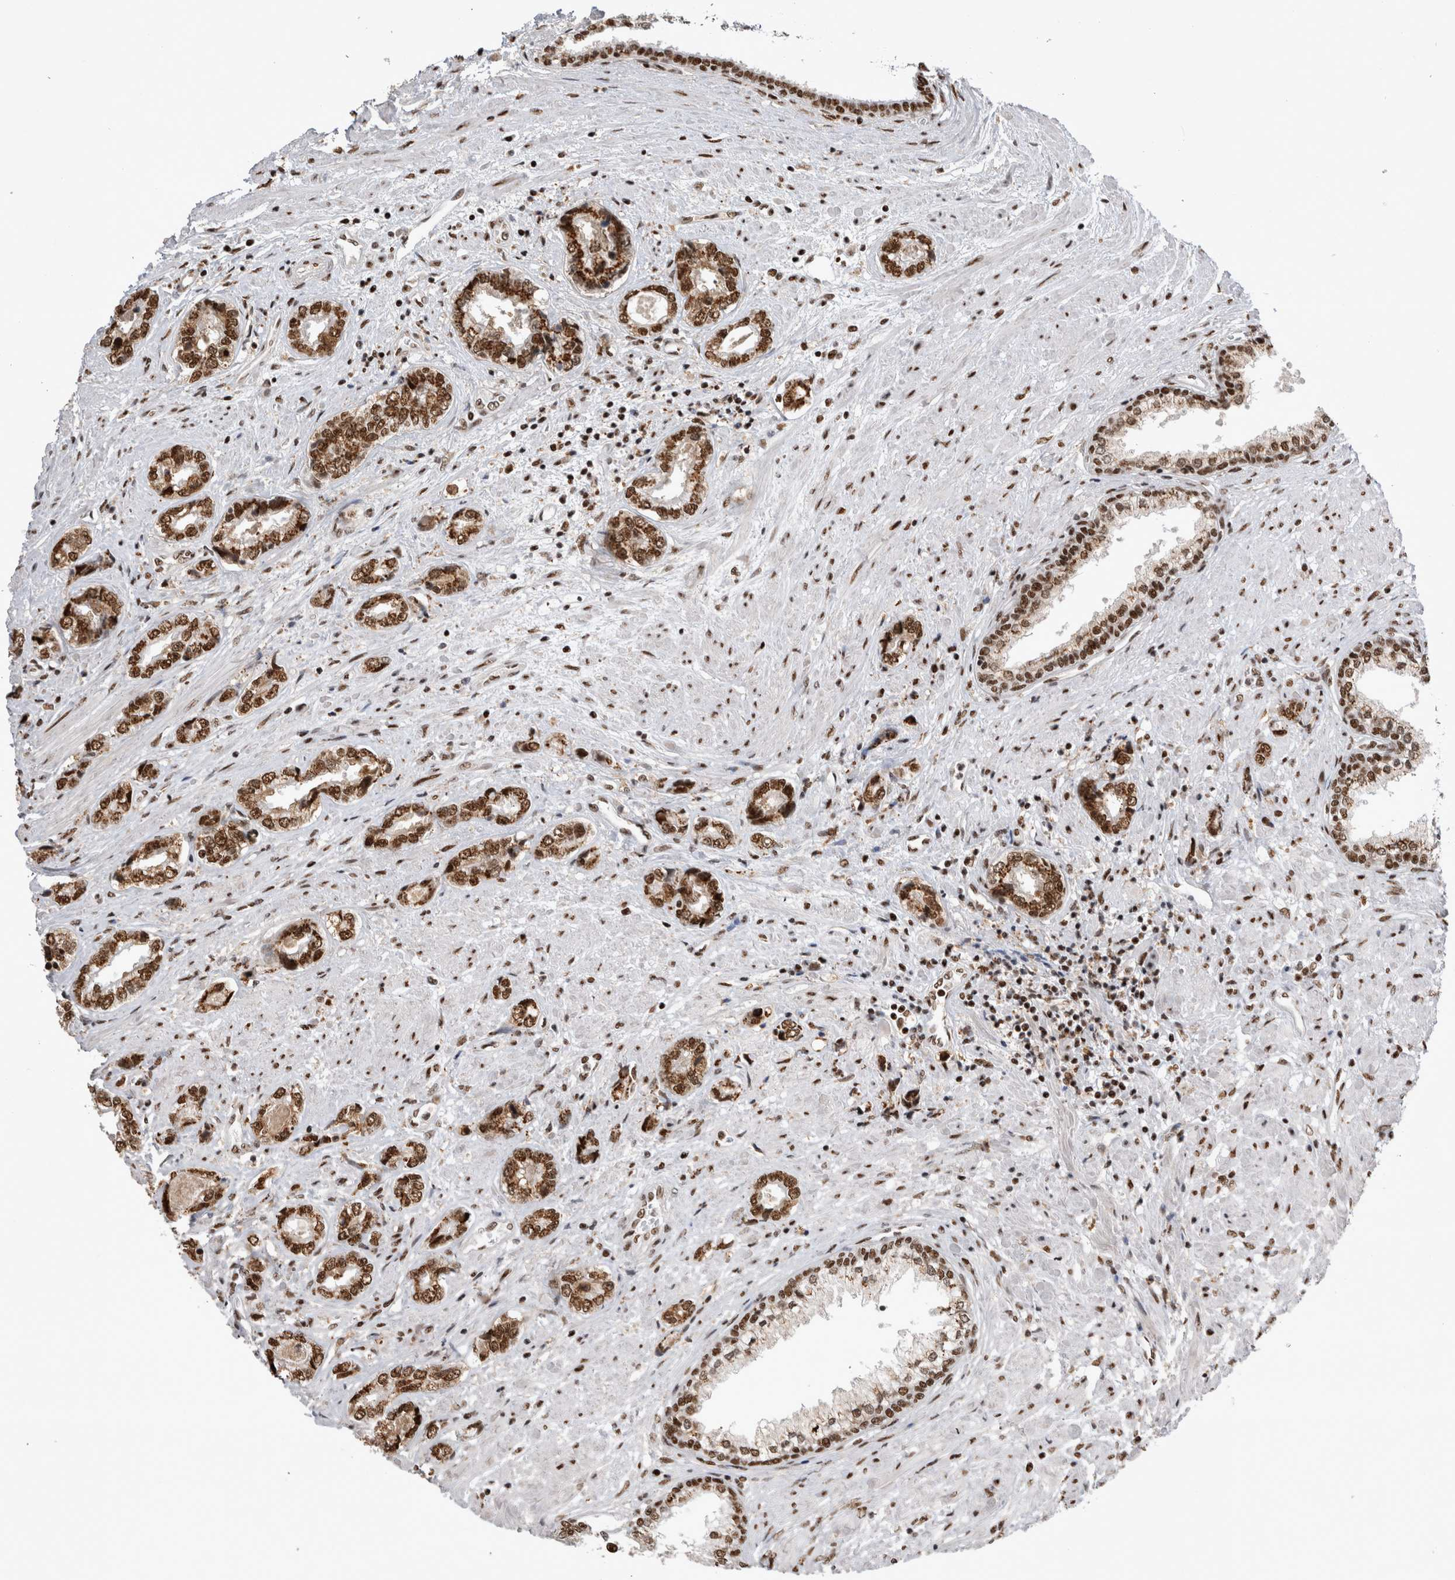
{"staining": {"intensity": "moderate", "quantity": ">75%", "location": "cytoplasmic/membranous,nuclear"}, "tissue": "prostate cancer", "cell_type": "Tumor cells", "image_type": "cancer", "snomed": [{"axis": "morphology", "description": "Adenocarcinoma, High grade"}, {"axis": "topography", "description": "Prostate"}], "caption": "Protein staining of prostate cancer (adenocarcinoma (high-grade)) tissue shows moderate cytoplasmic/membranous and nuclear staining in about >75% of tumor cells.", "gene": "EYA2", "patient": {"sex": "male", "age": 61}}